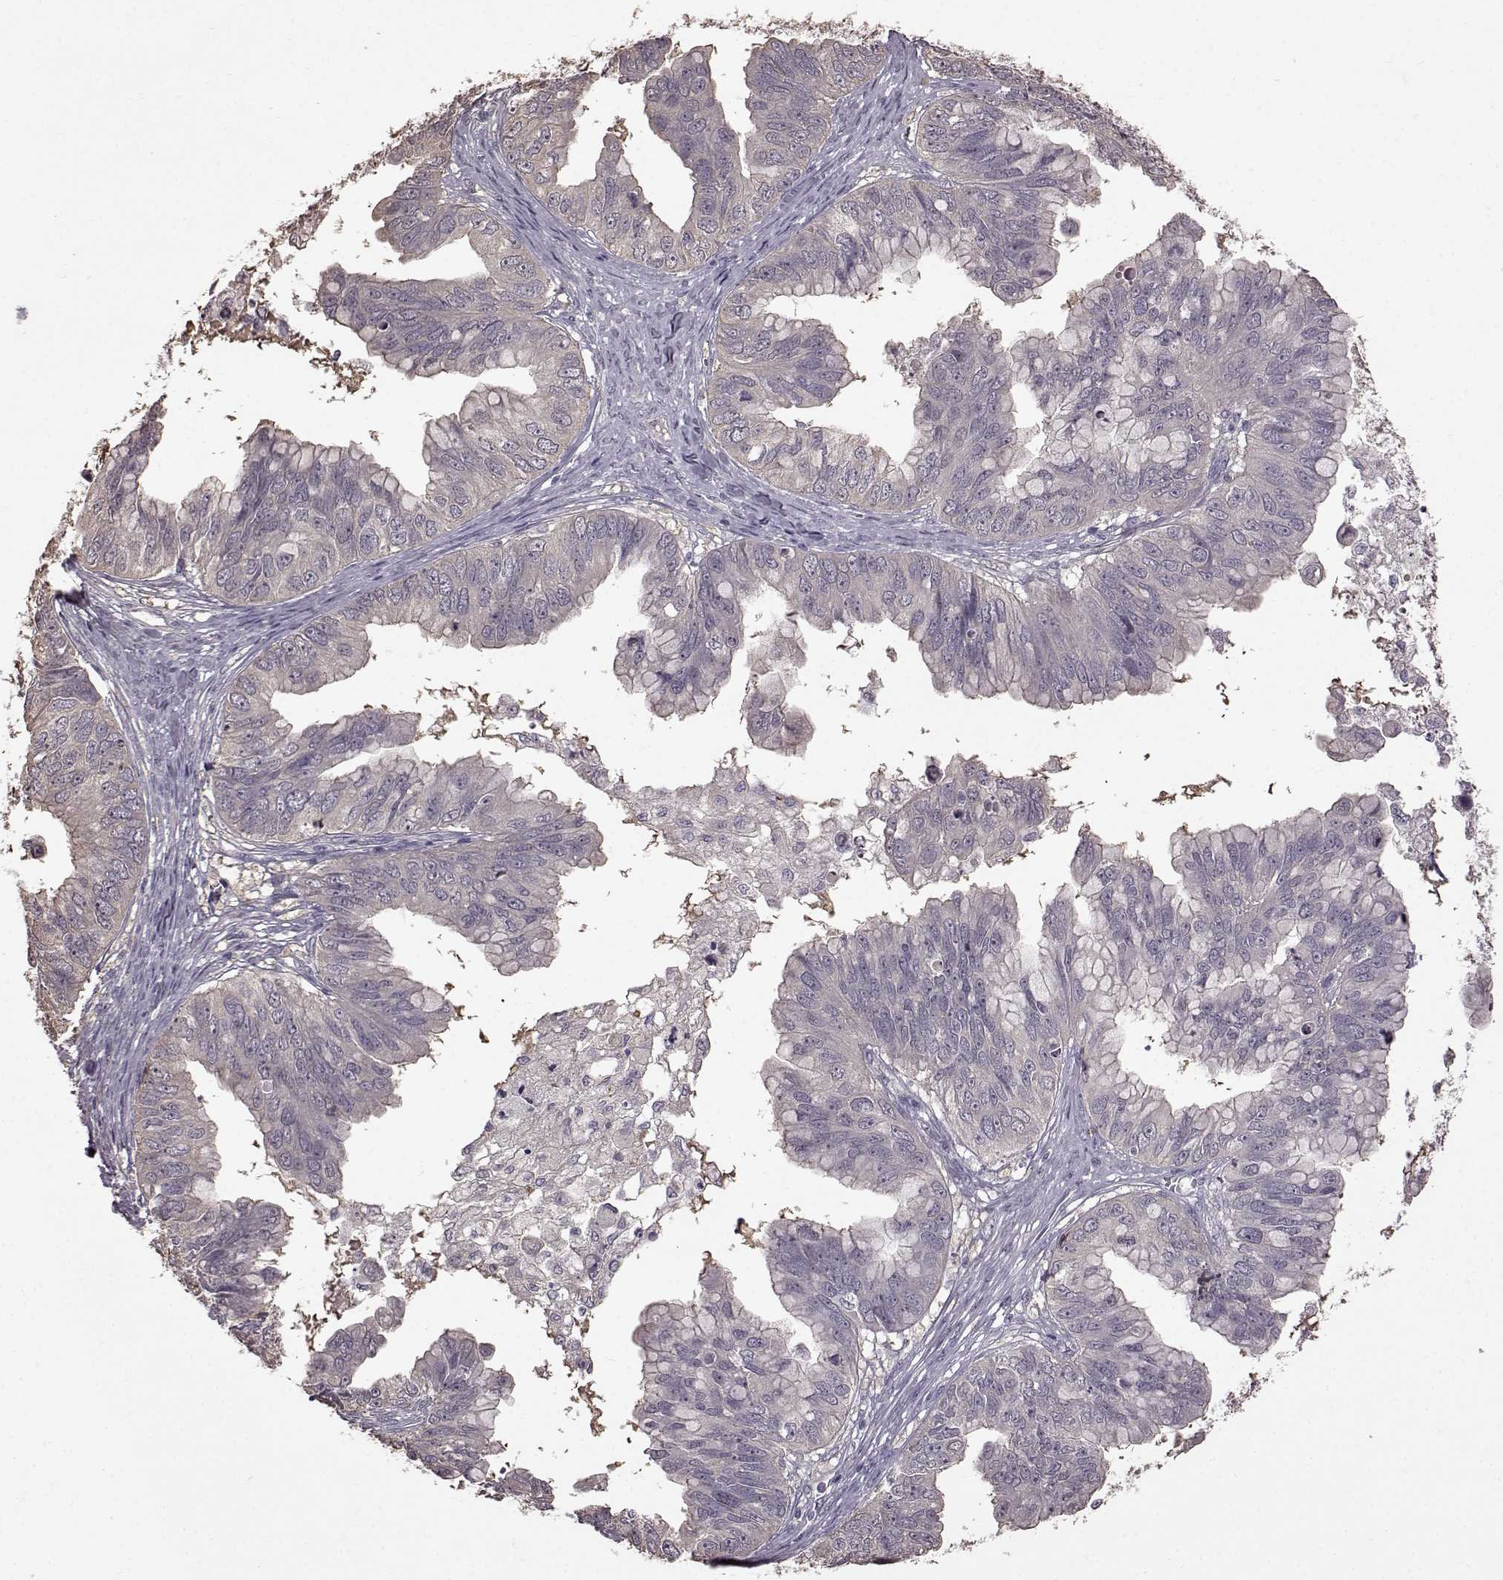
{"staining": {"intensity": "negative", "quantity": "none", "location": "none"}, "tissue": "ovarian cancer", "cell_type": "Tumor cells", "image_type": "cancer", "snomed": [{"axis": "morphology", "description": "Cystadenocarcinoma, mucinous, NOS"}, {"axis": "topography", "description": "Ovary"}], "caption": "Immunohistochemistry (IHC) image of neoplastic tissue: human ovarian cancer stained with DAB reveals no significant protein positivity in tumor cells.", "gene": "NME1-NME2", "patient": {"sex": "female", "age": 76}}